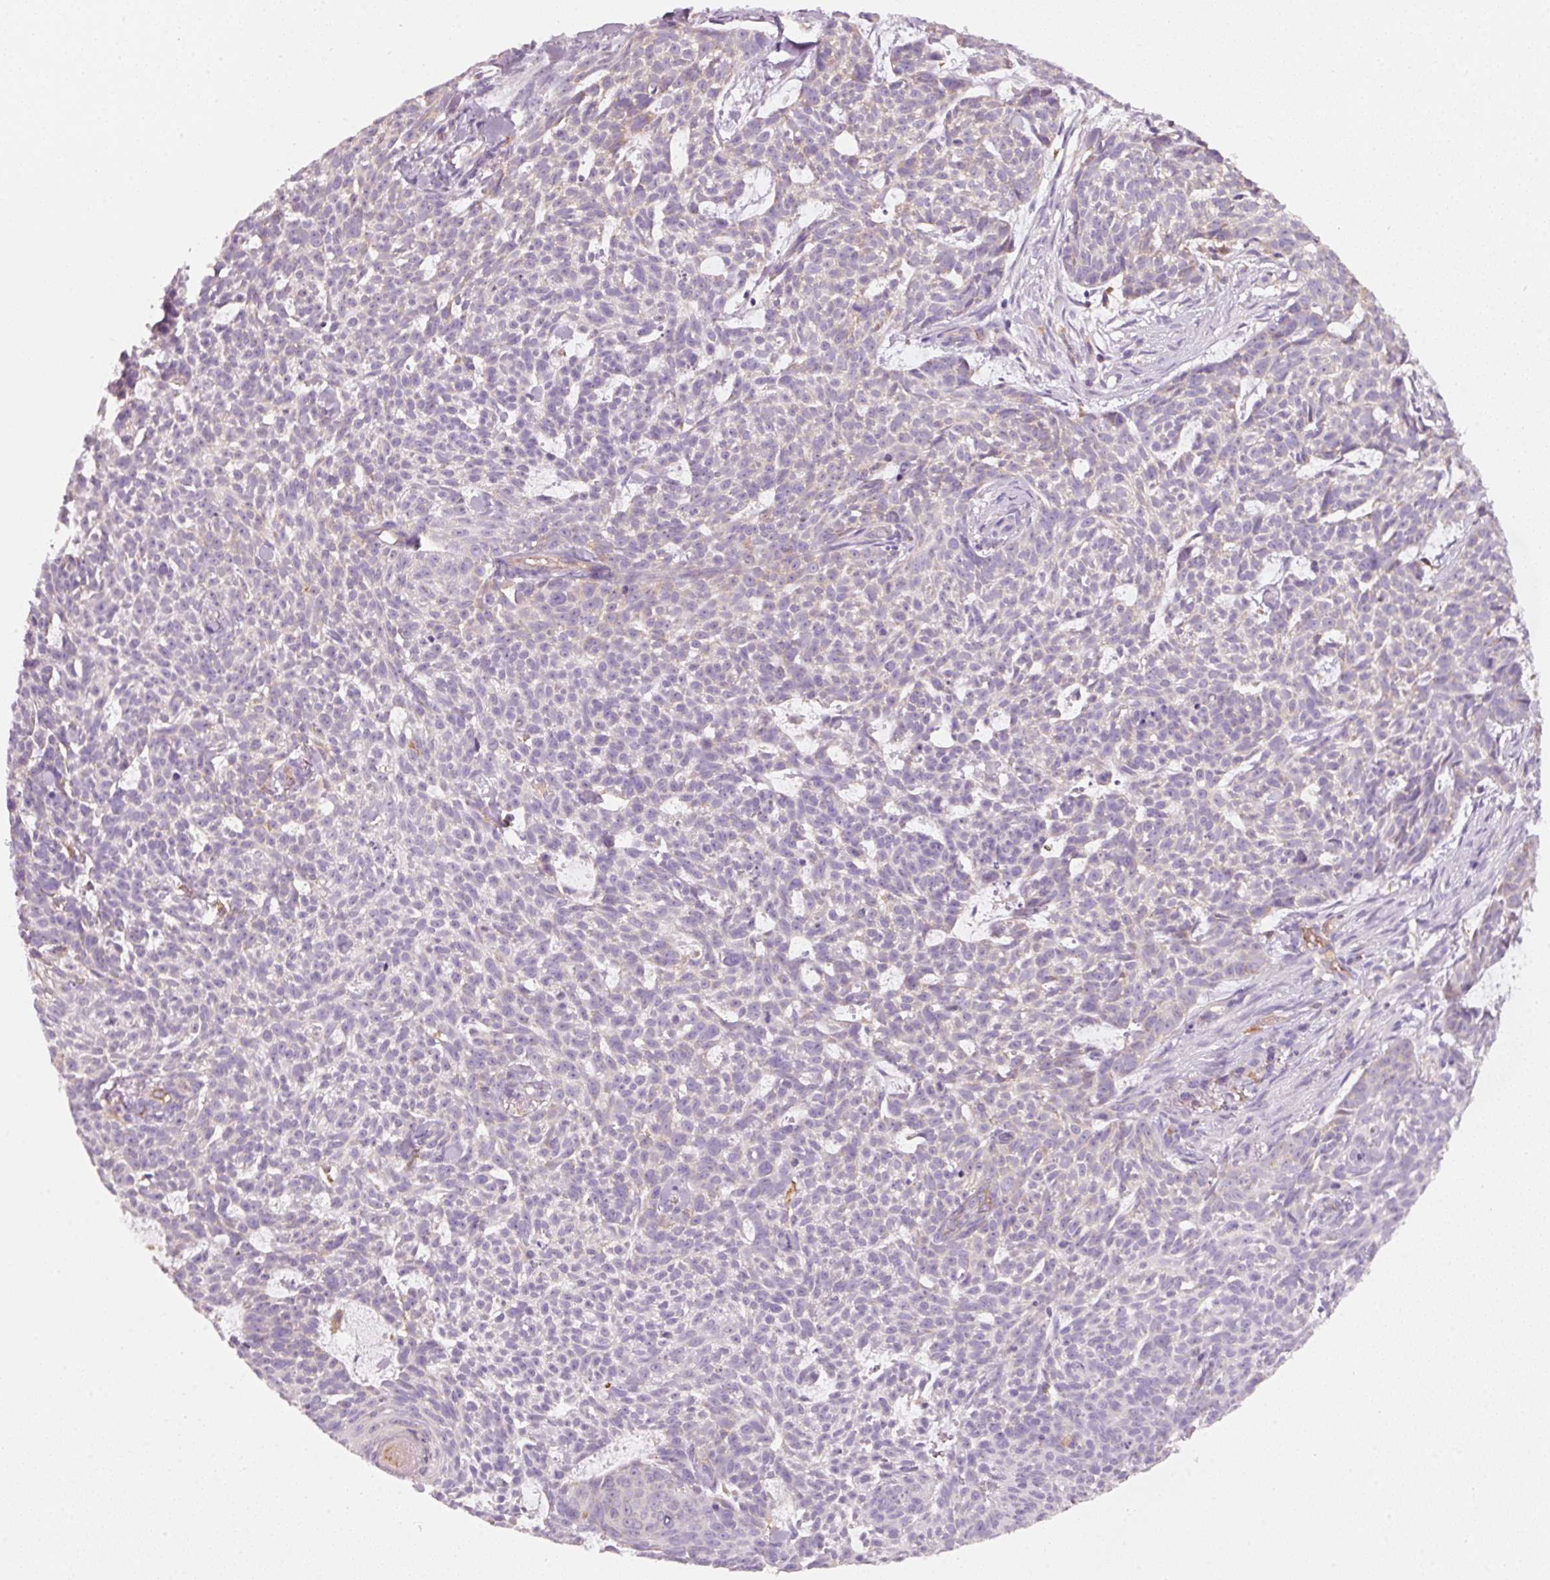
{"staining": {"intensity": "negative", "quantity": "none", "location": "none"}, "tissue": "skin cancer", "cell_type": "Tumor cells", "image_type": "cancer", "snomed": [{"axis": "morphology", "description": "Basal cell carcinoma"}, {"axis": "topography", "description": "Skin"}], "caption": "This is a photomicrograph of IHC staining of skin cancer (basal cell carcinoma), which shows no expression in tumor cells. (DAB immunohistochemistry with hematoxylin counter stain).", "gene": "IQGAP2", "patient": {"sex": "female", "age": 93}}